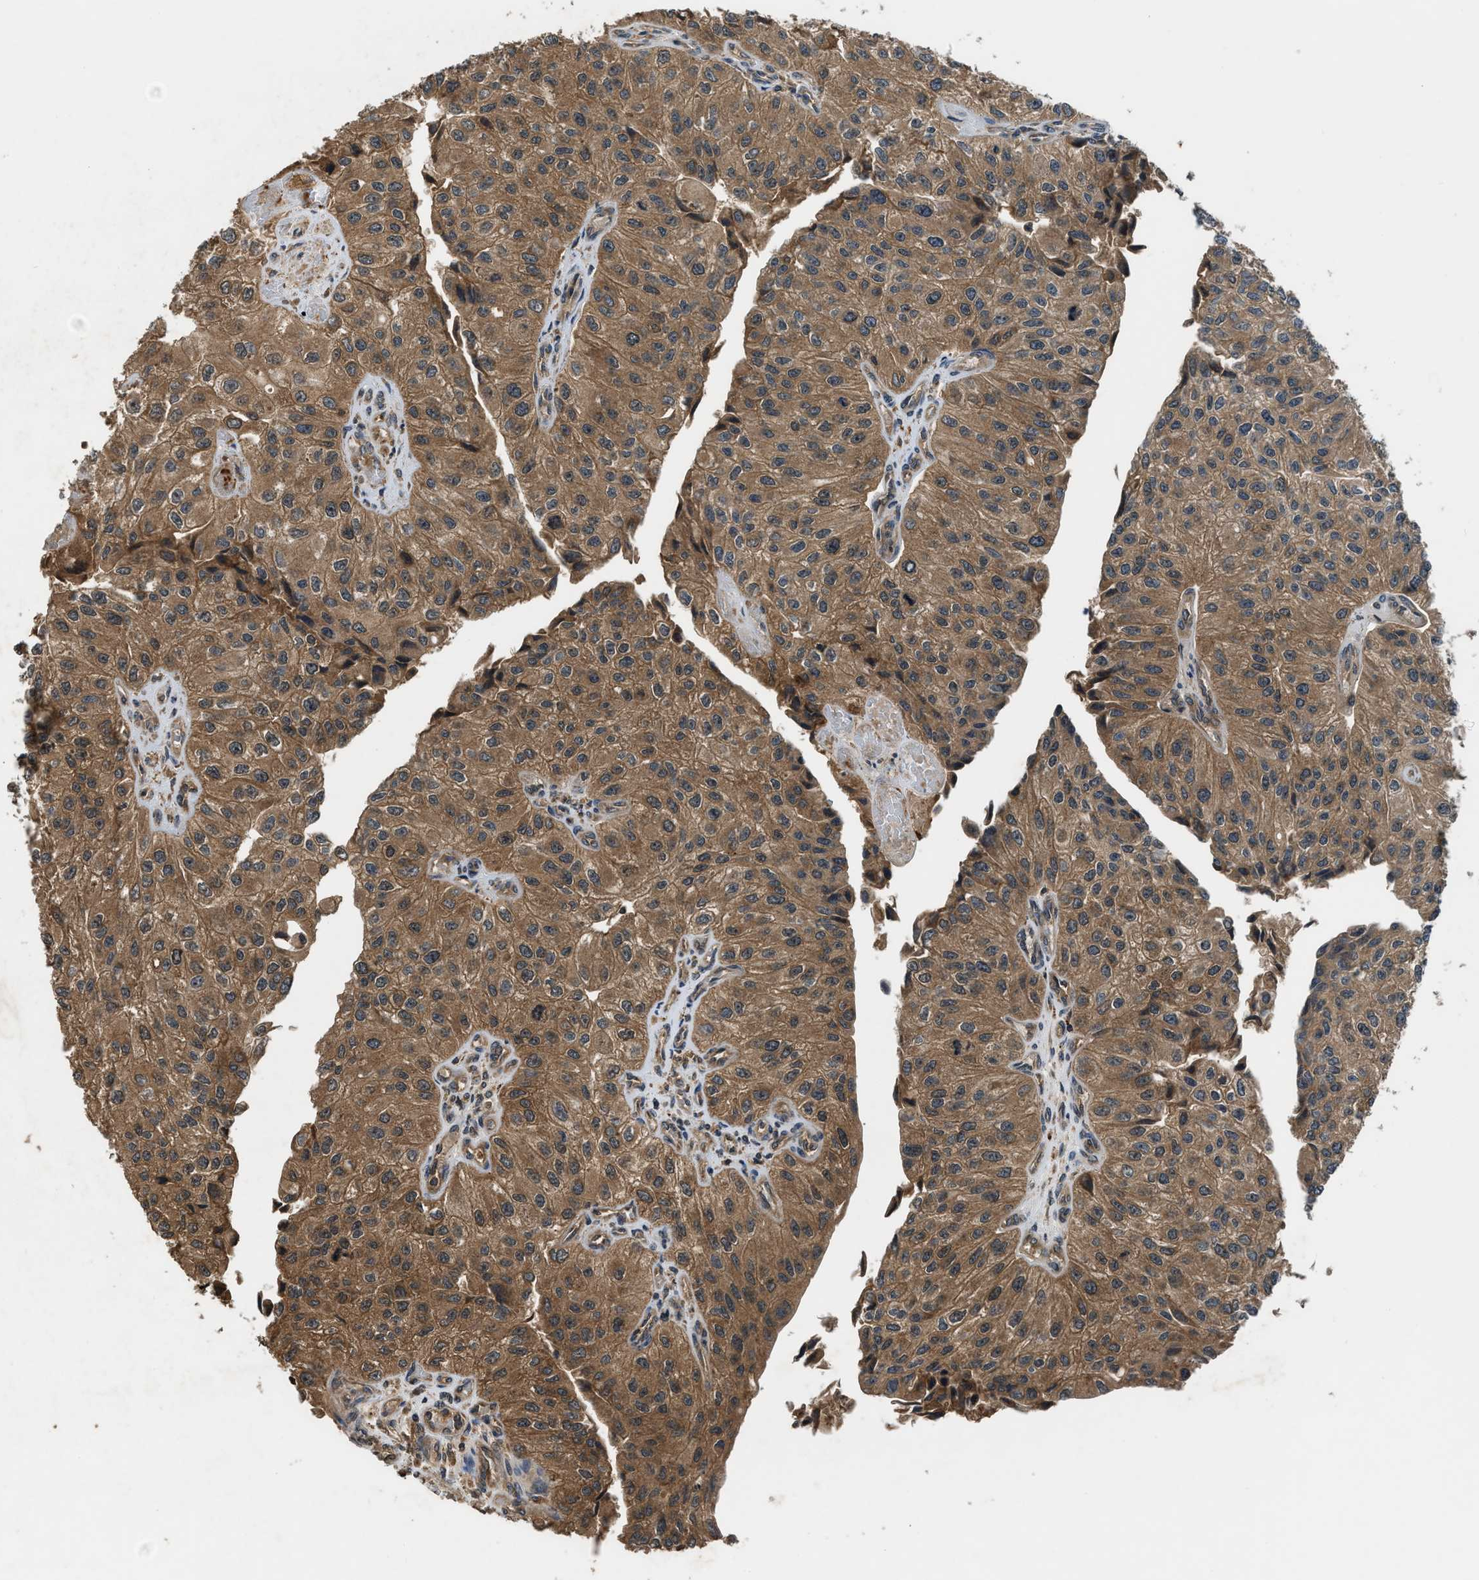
{"staining": {"intensity": "moderate", "quantity": ">75%", "location": "cytoplasmic/membranous"}, "tissue": "urothelial cancer", "cell_type": "Tumor cells", "image_type": "cancer", "snomed": [{"axis": "morphology", "description": "Urothelial carcinoma, High grade"}, {"axis": "topography", "description": "Kidney"}, {"axis": "topography", "description": "Urinary bladder"}], "caption": "A brown stain highlights moderate cytoplasmic/membranous expression of a protein in human urothelial cancer tumor cells. Immunohistochemistry (ihc) stains the protein of interest in brown and the nuclei are stained blue.", "gene": "RPS6KB1", "patient": {"sex": "male", "age": 77}}